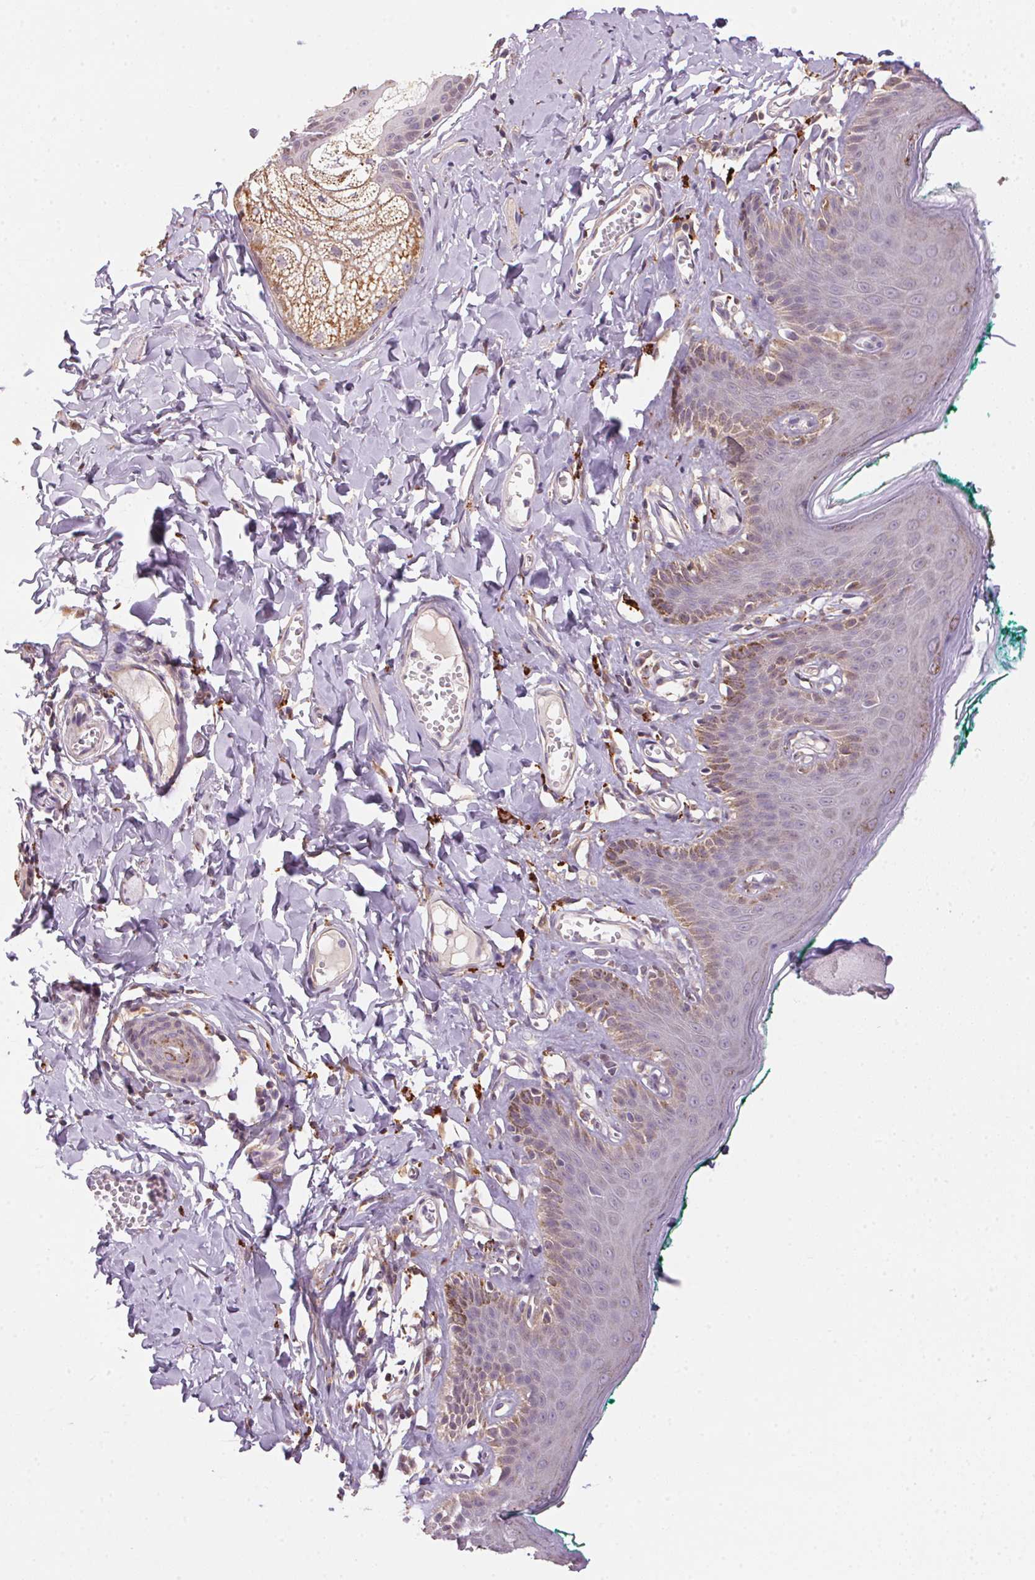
{"staining": {"intensity": "weak", "quantity": "<25%", "location": "cytoplasmic/membranous"}, "tissue": "skin", "cell_type": "Epidermal cells", "image_type": "normal", "snomed": [{"axis": "morphology", "description": "Normal tissue, NOS"}, {"axis": "topography", "description": "Vulva"}, {"axis": "topography", "description": "Peripheral nerve tissue"}], "caption": "This is a micrograph of immunohistochemistry (IHC) staining of unremarkable skin, which shows no expression in epidermal cells. Brightfield microscopy of immunohistochemistry (IHC) stained with DAB (3,3'-diaminobenzidine) (brown) and hematoxylin (blue), captured at high magnification.", "gene": "ADH5", "patient": {"sex": "female", "age": 66}}